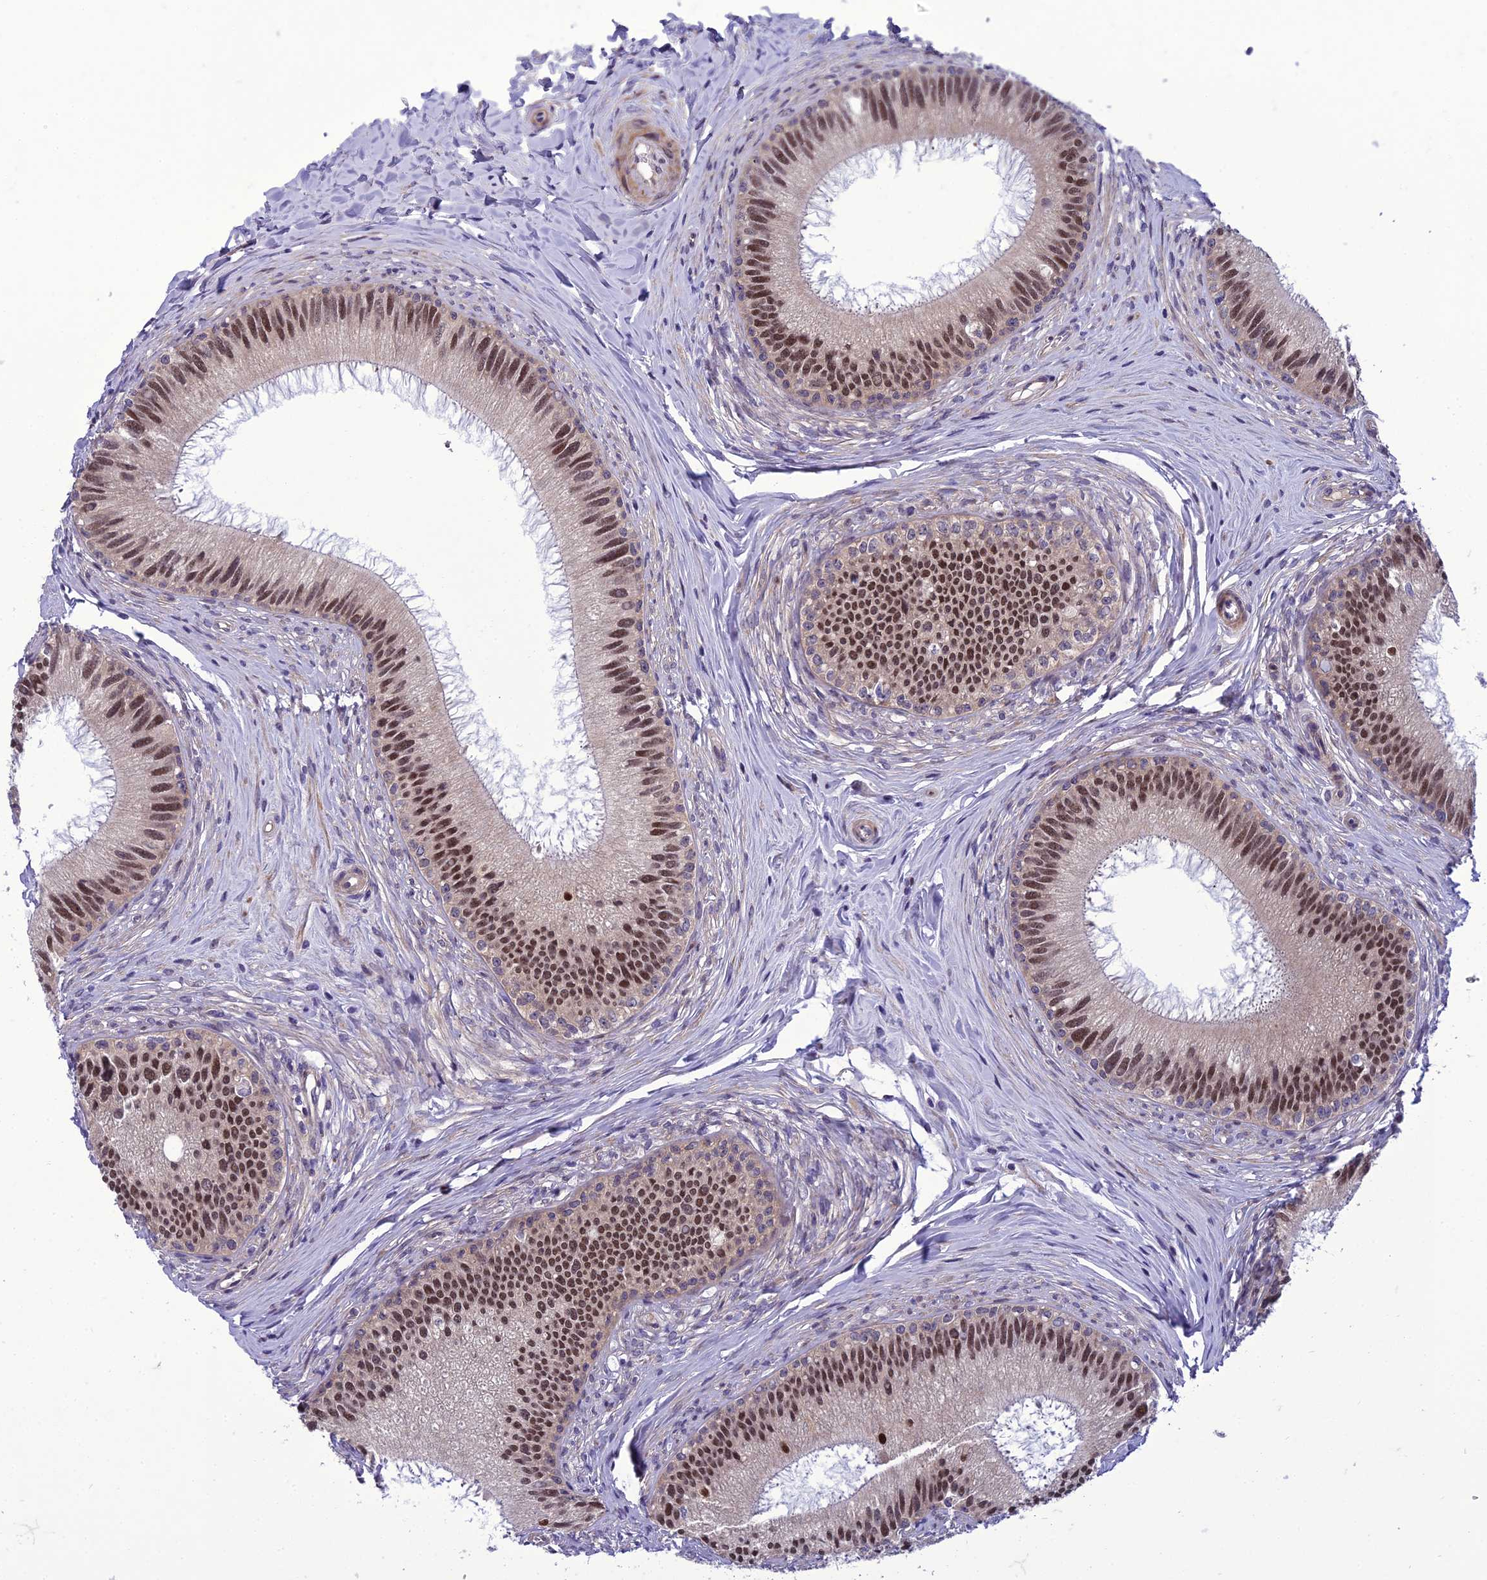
{"staining": {"intensity": "moderate", "quantity": ">75%", "location": "nuclear"}, "tissue": "epididymis", "cell_type": "Glandular cells", "image_type": "normal", "snomed": [{"axis": "morphology", "description": "Normal tissue, NOS"}, {"axis": "topography", "description": "Epididymis"}], "caption": "Immunohistochemistry image of benign epididymis stained for a protein (brown), which exhibits medium levels of moderate nuclear staining in approximately >75% of glandular cells.", "gene": "GAB4", "patient": {"sex": "male", "age": 27}}